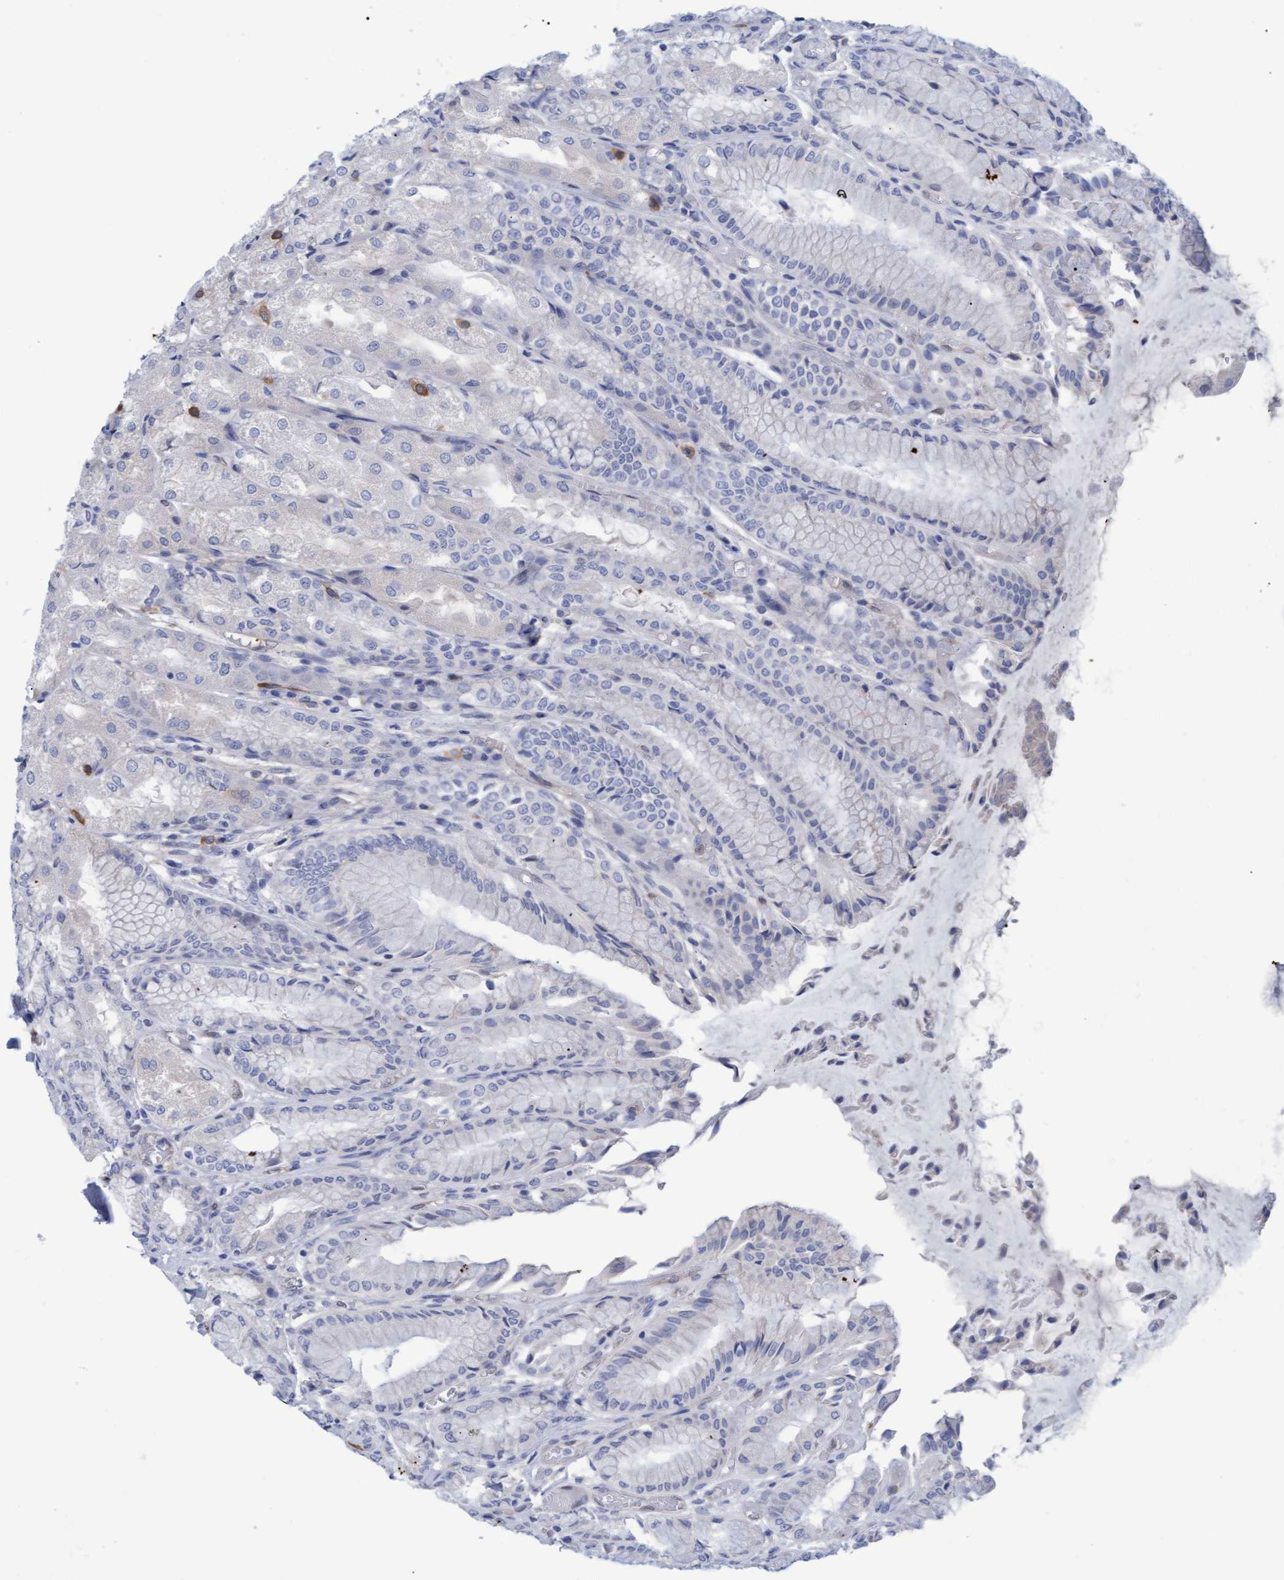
{"staining": {"intensity": "negative", "quantity": "none", "location": "none"}, "tissue": "stomach", "cell_type": "Glandular cells", "image_type": "normal", "snomed": [{"axis": "morphology", "description": "Normal tissue, NOS"}, {"axis": "topography", "description": "Stomach, upper"}], "caption": "An IHC image of unremarkable stomach is shown. There is no staining in glandular cells of stomach.", "gene": "STXBP1", "patient": {"sex": "male", "age": 72}}